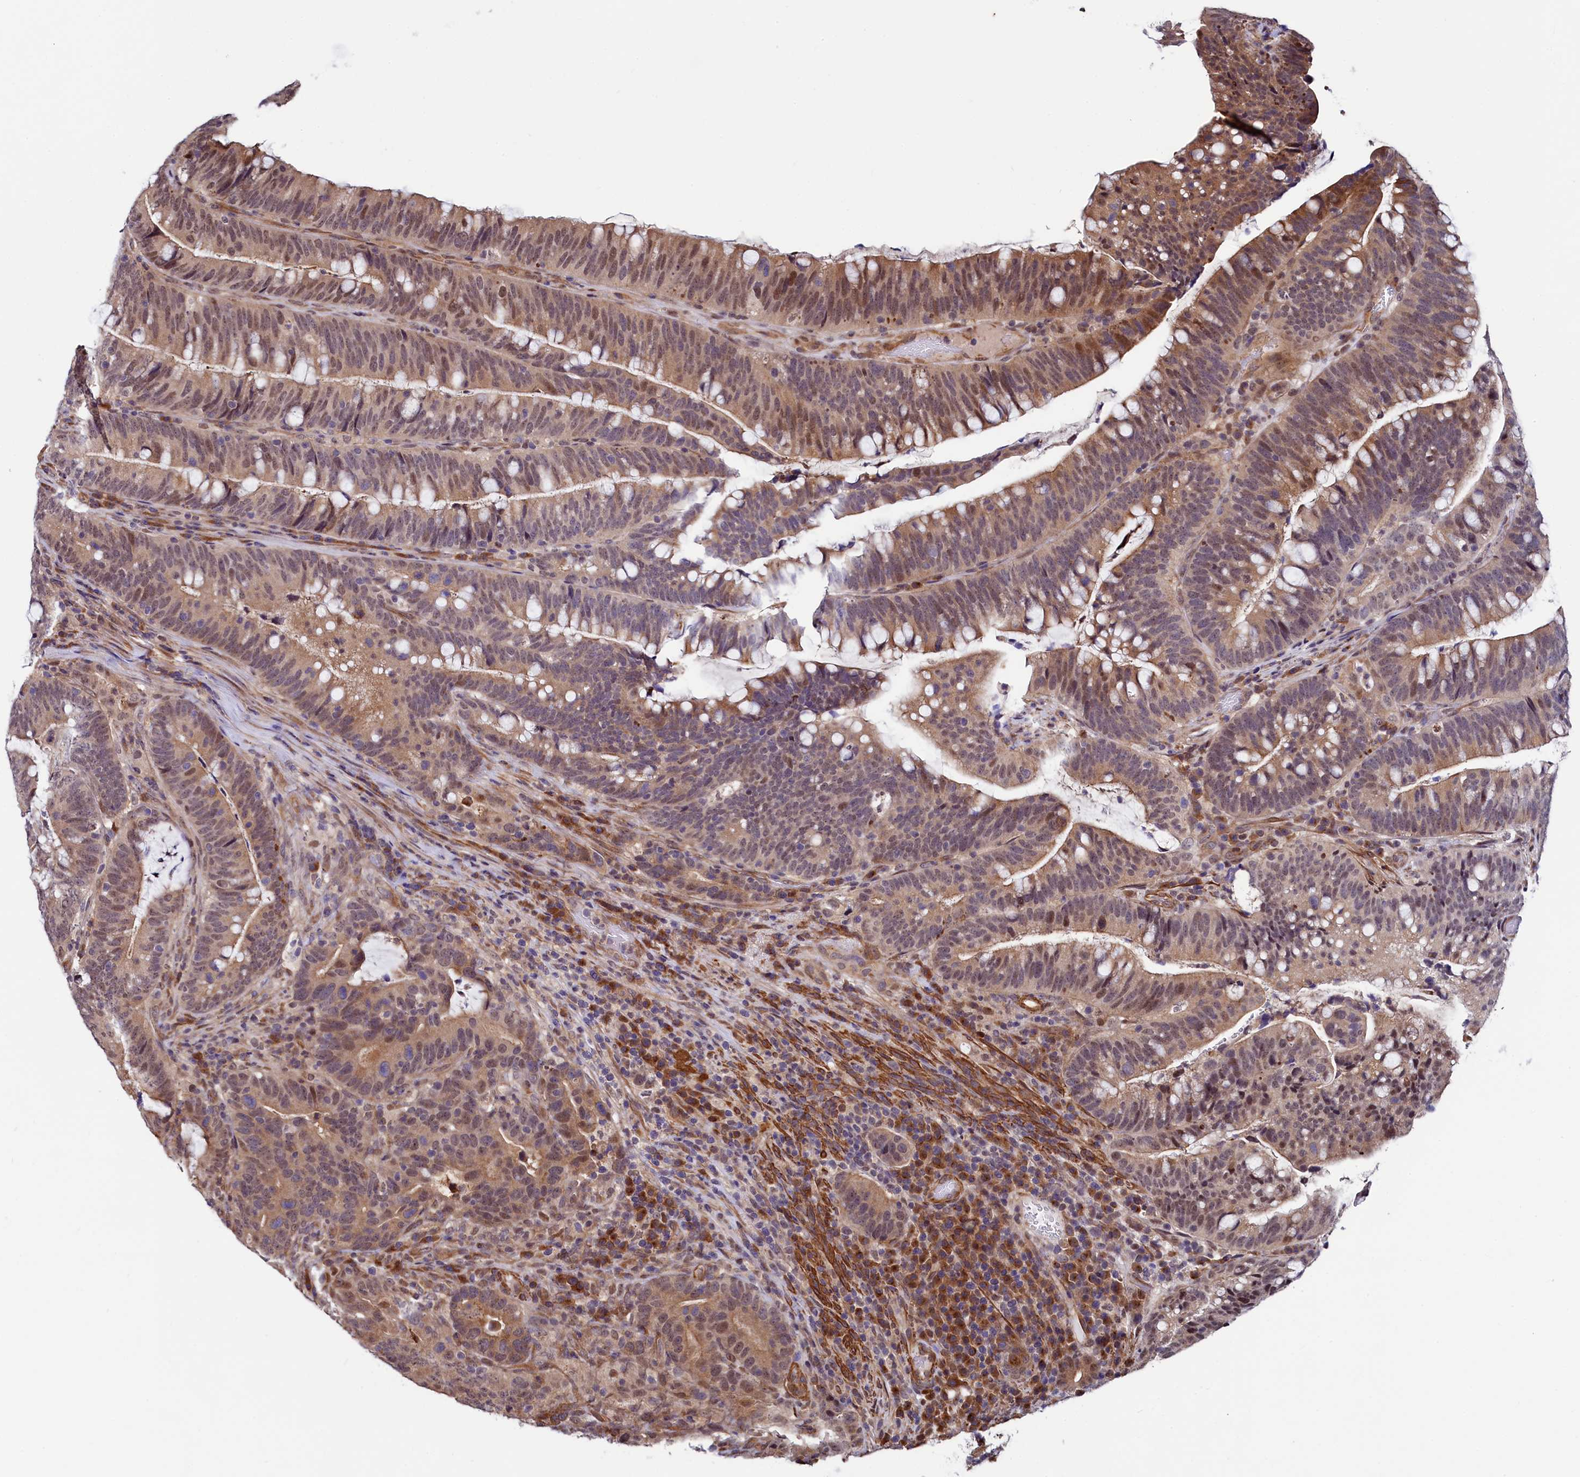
{"staining": {"intensity": "moderate", "quantity": ">75%", "location": "cytoplasmic/membranous,nuclear"}, "tissue": "colorectal cancer", "cell_type": "Tumor cells", "image_type": "cancer", "snomed": [{"axis": "morphology", "description": "Adenocarcinoma, NOS"}, {"axis": "topography", "description": "Colon"}], "caption": "High-power microscopy captured an IHC micrograph of adenocarcinoma (colorectal), revealing moderate cytoplasmic/membranous and nuclear positivity in about >75% of tumor cells.", "gene": "LEO1", "patient": {"sex": "female", "age": 66}}